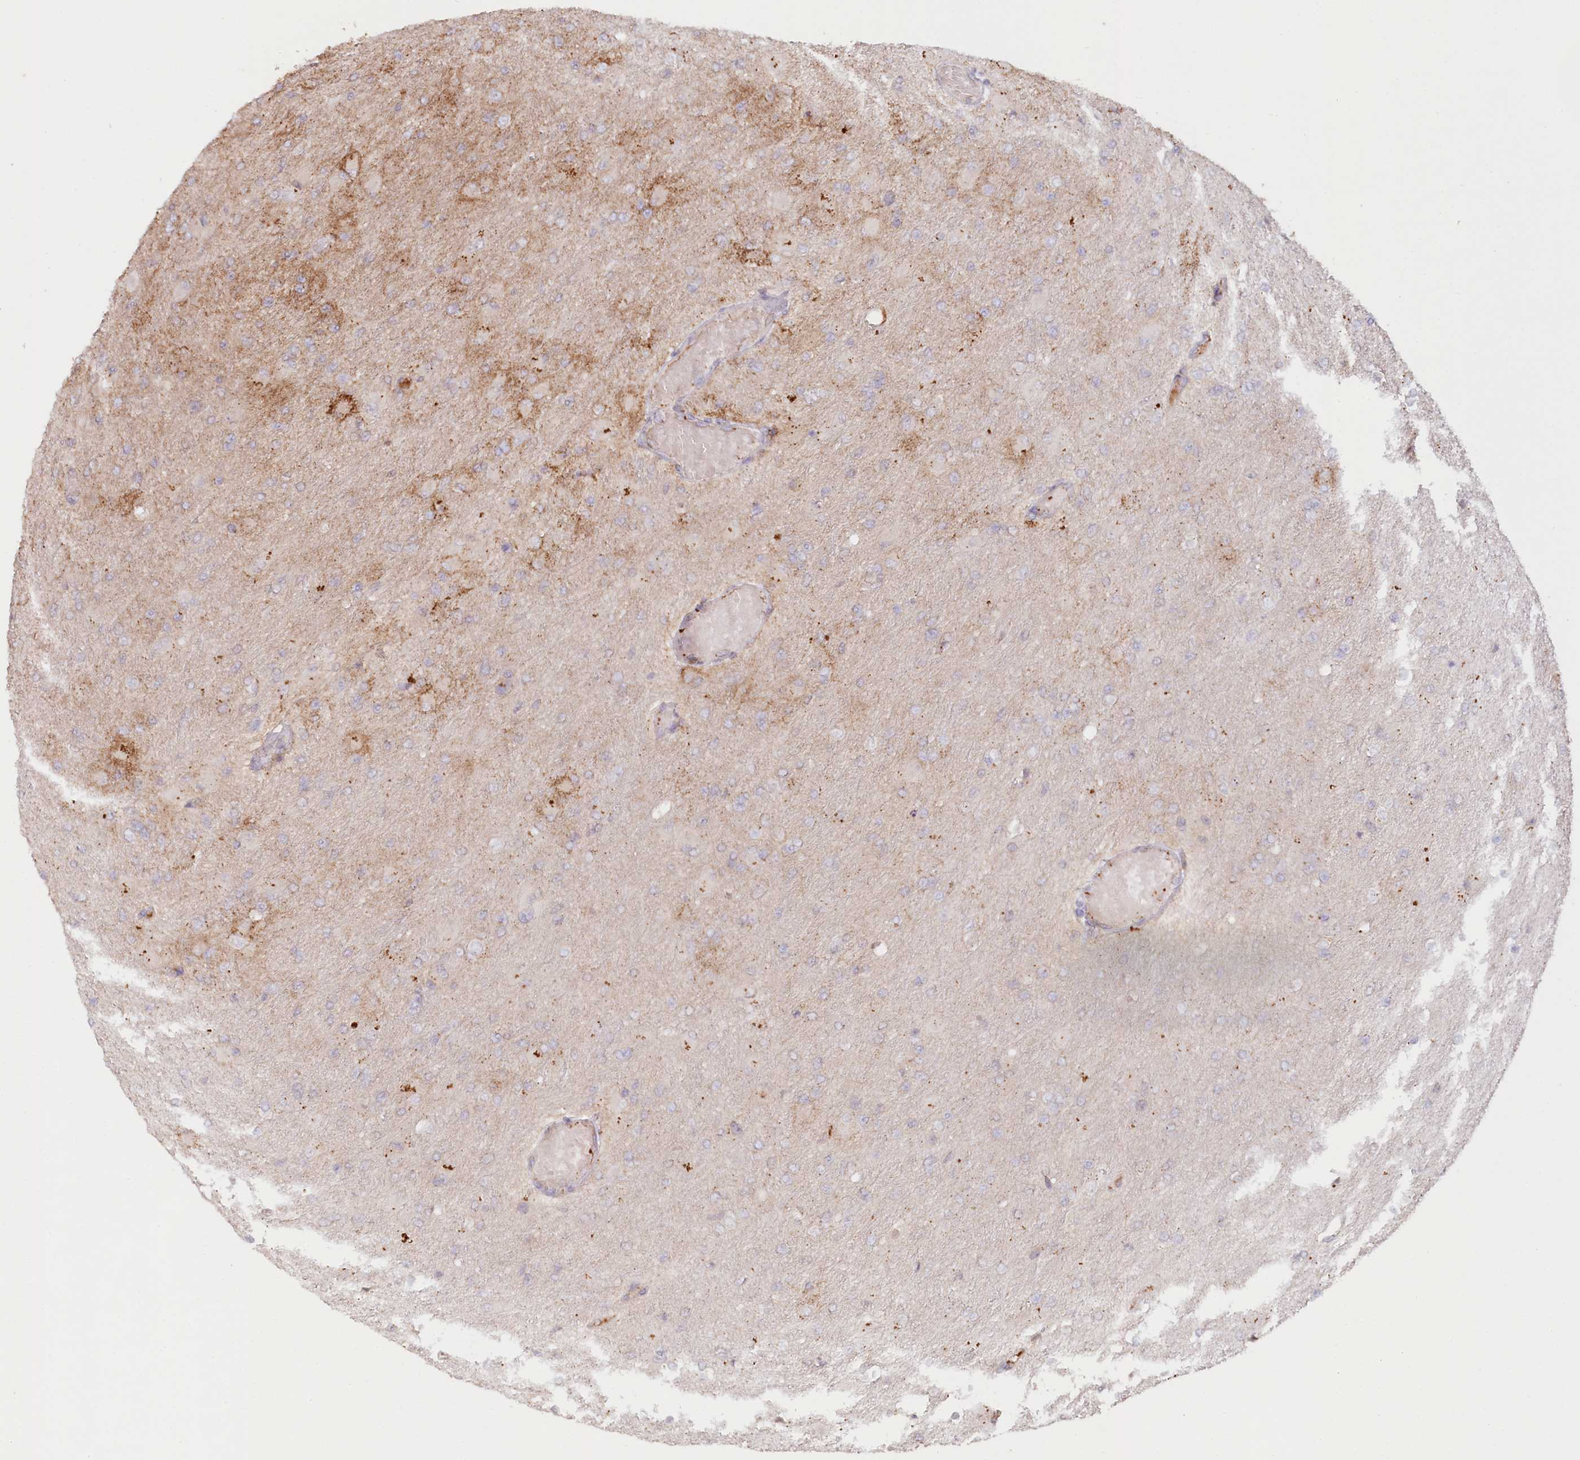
{"staining": {"intensity": "weak", "quantity": "<25%", "location": "cytoplasmic/membranous"}, "tissue": "glioma", "cell_type": "Tumor cells", "image_type": "cancer", "snomed": [{"axis": "morphology", "description": "Glioma, malignant, High grade"}, {"axis": "topography", "description": "Cerebral cortex"}], "caption": "Immunohistochemistry (IHC) micrograph of neoplastic tissue: malignant glioma (high-grade) stained with DAB (3,3'-diaminobenzidine) demonstrates no significant protein staining in tumor cells.", "gene": "PSAPL1", "patient": {"sex": "female", "age": 36}}